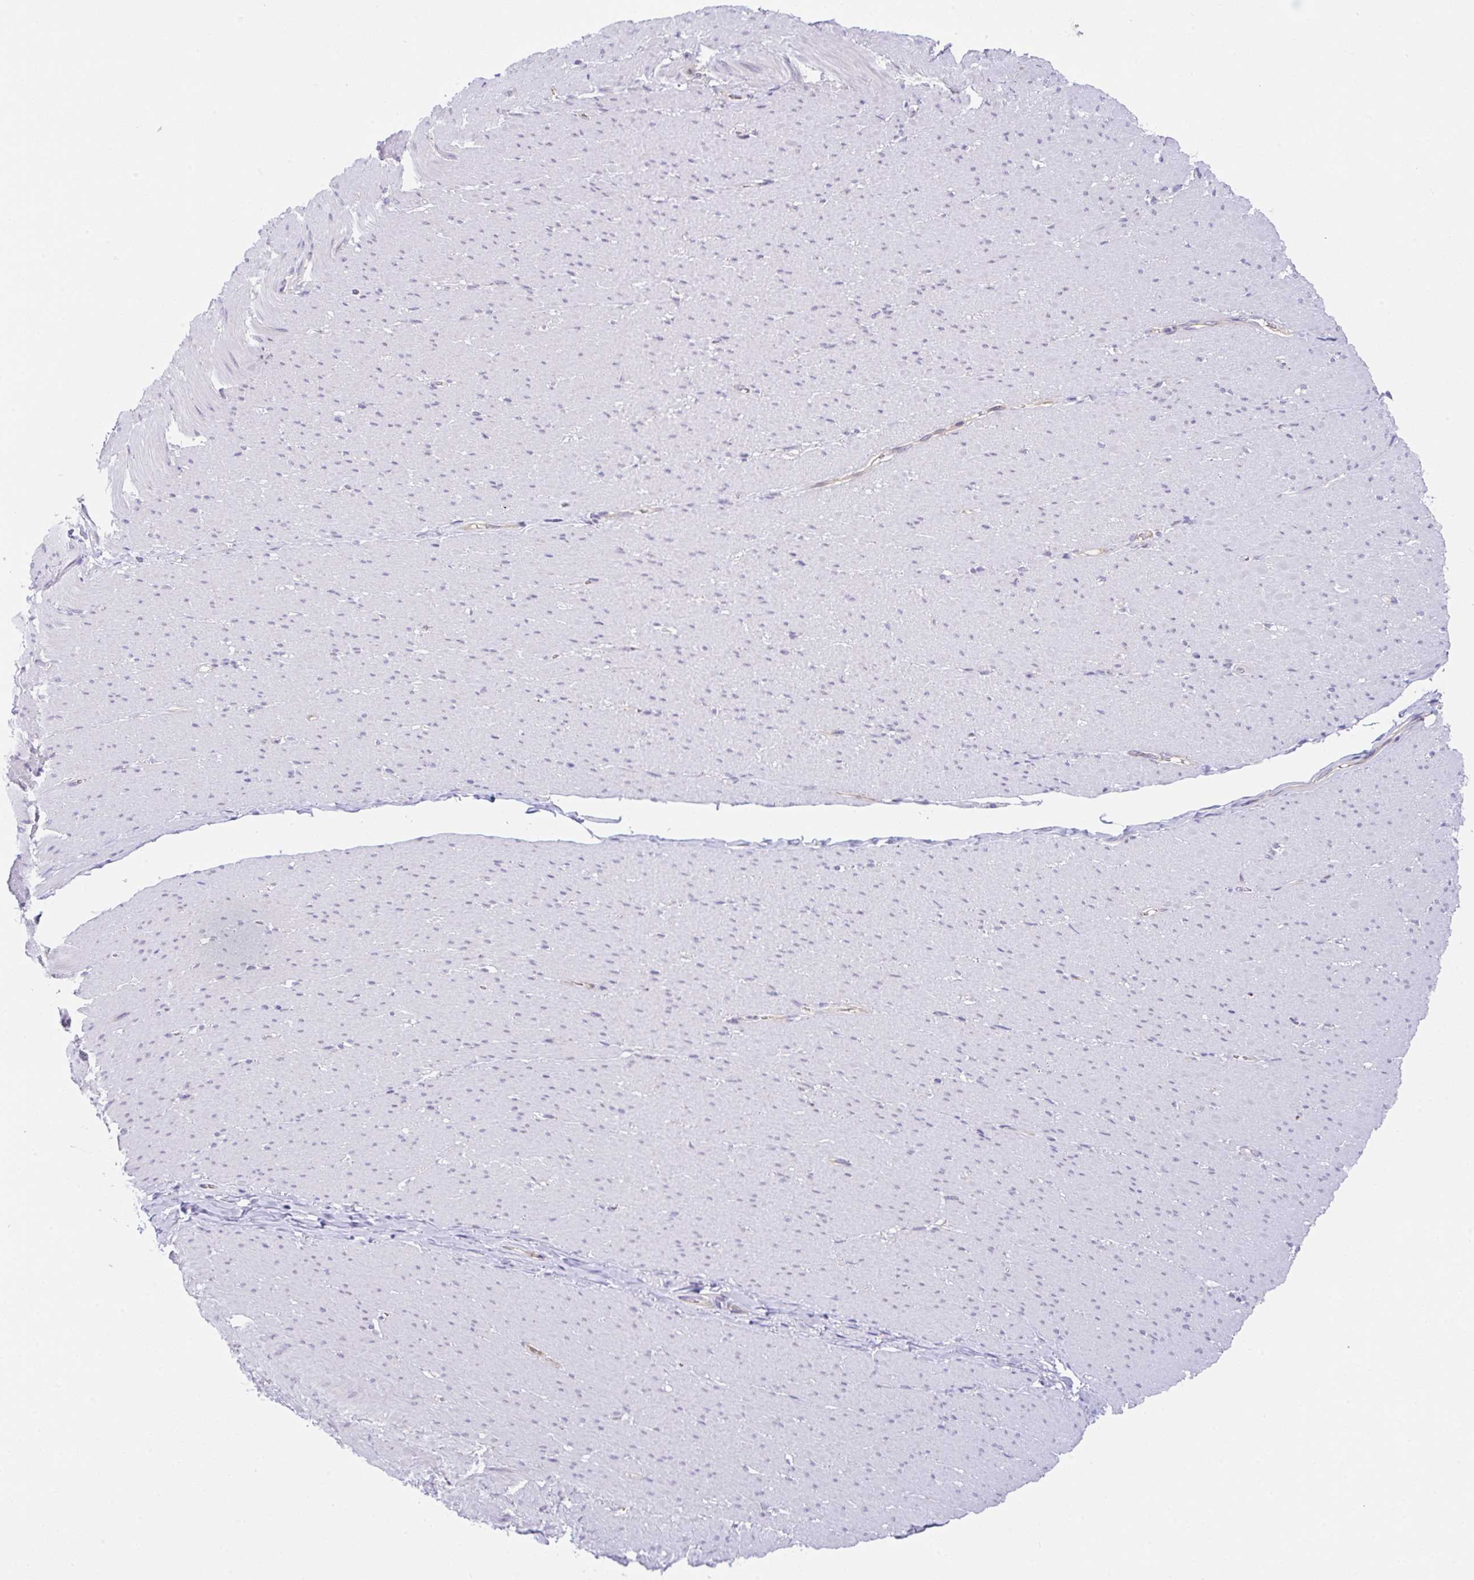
{"staining": {"intensity": "negative", "quantity": "none", "location": "none"}, "tissue": "smooth muscle", "cell_type": "Smooth muscle cells", "image_type": "normal", "snomed": [{"axis": "morphology", "description": "Normal tissue, NOS"}, {"axis": "topography", "description": "Smooth muscle"}, {"axis": "topography", "description": "Rectum"}], "caption": "This is a histopathology image of IHC staining of normal smooth muscle, which shows no expression in smooth muscle cells.", "gene": "CGNL1", "patient": {"sex": "male", "age": 53}}